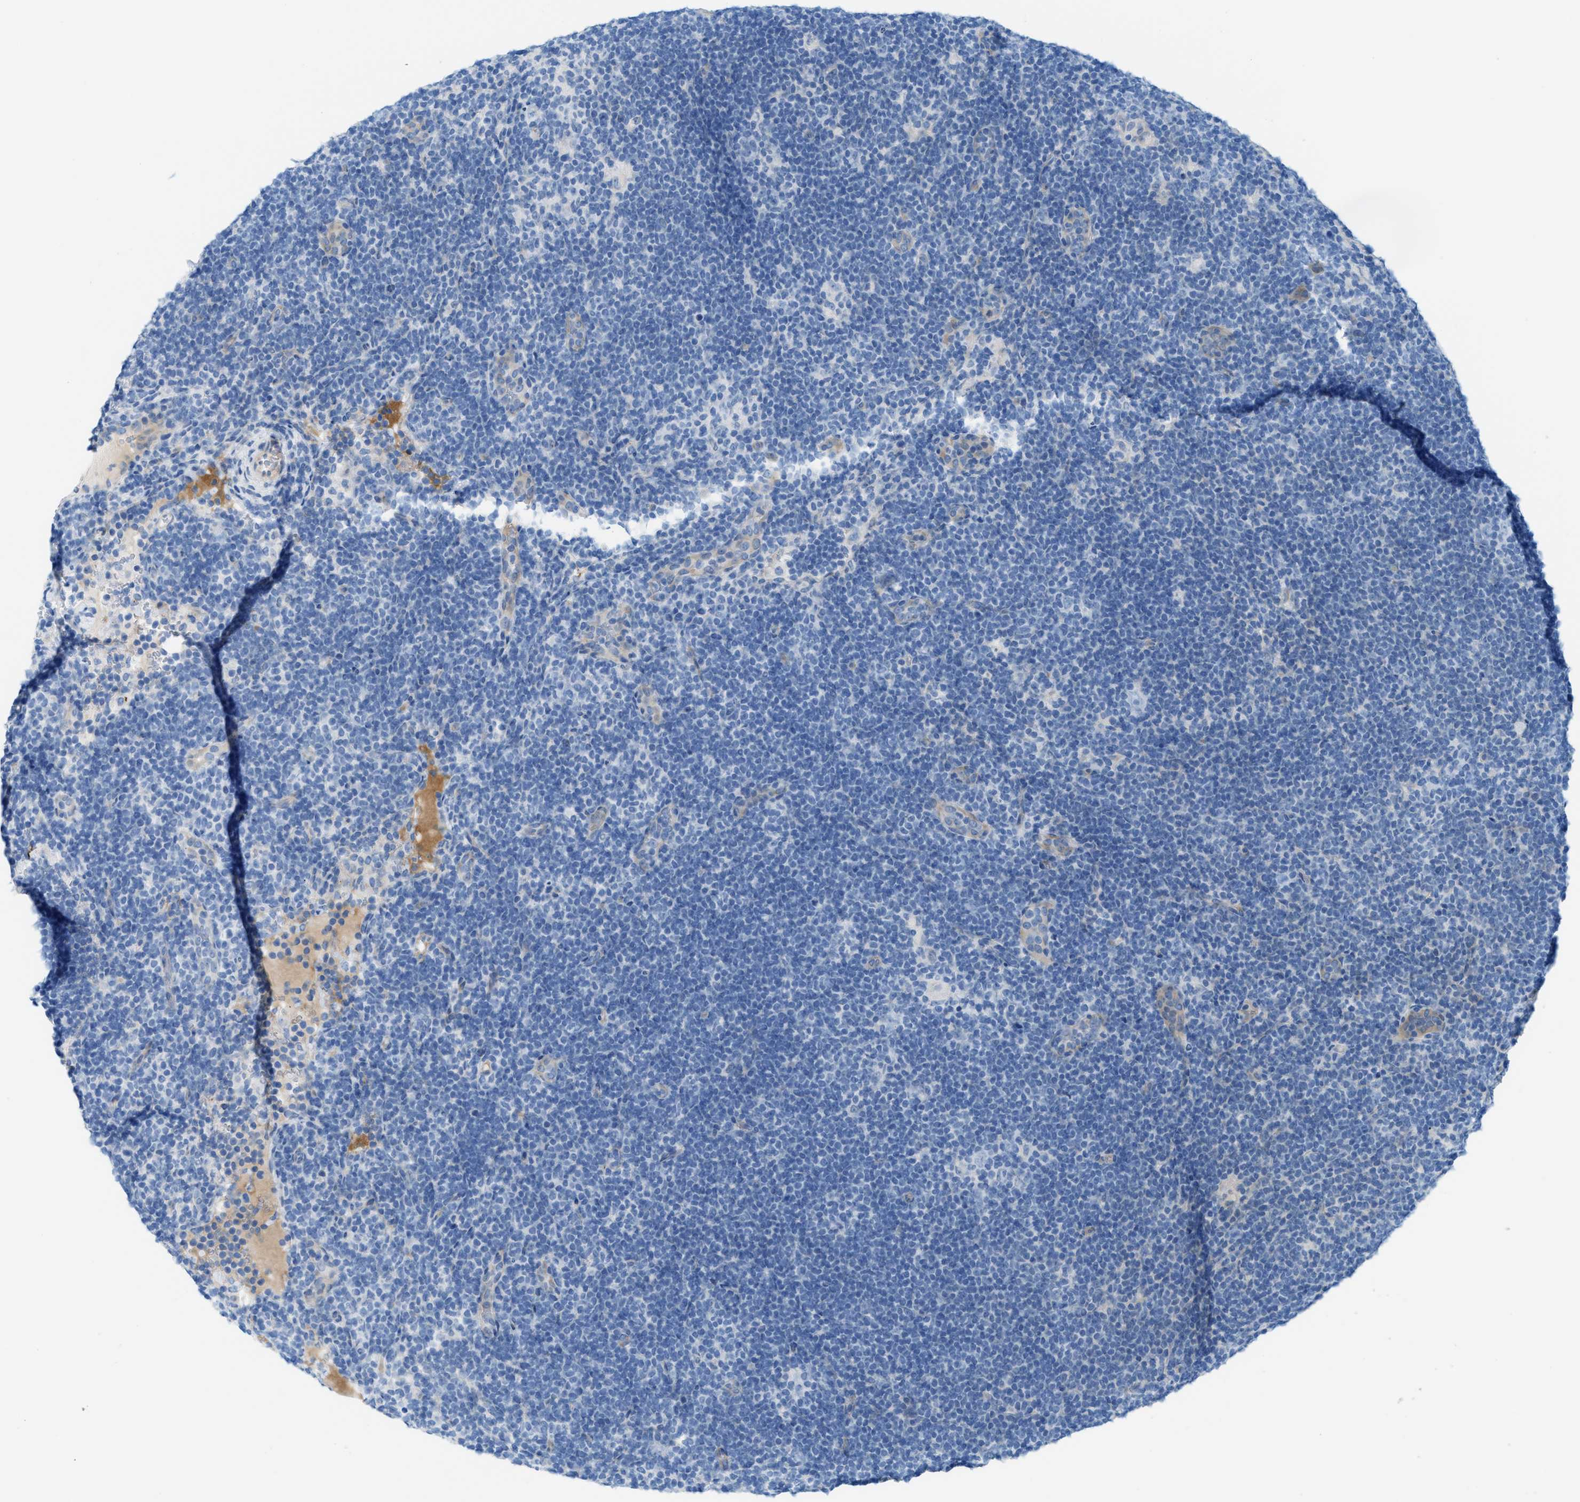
{"staining": {"intensity": "negative", "quantity": "none", "location": "none"}, "tissue": "lymphoma", "cell_type": "Tumor cells", "image_type": "cancer", "snomed": [{"axis": "morphology", "description": "Hodgkin's disease, NOS"}, {"axis": "topography", "description": "Lymph node"}], "caption": "Tumor cells show no significant protein positivity in lymphoma.", "gene": "MPP3", "patient": {"sex": "female", "age": 57}}